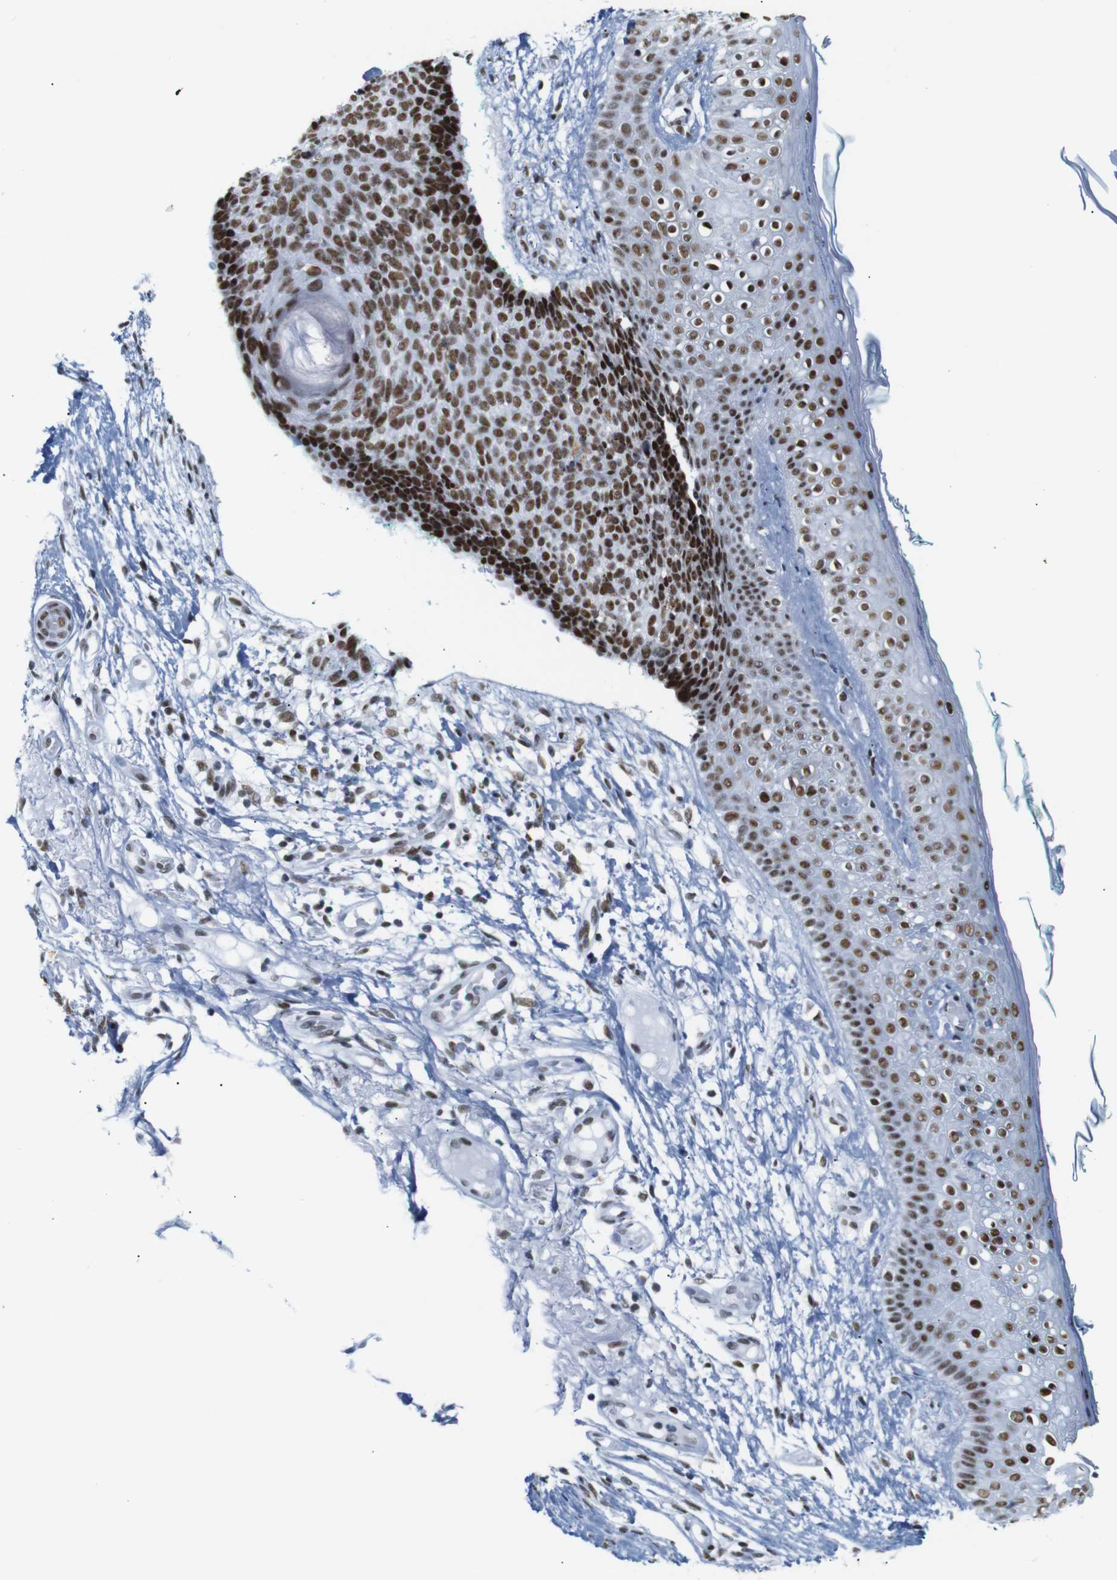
{"staining": {"intensity": "strong", "quantity": "25%-75%", "location": "nuclear"}, "tissue": "skin cancer", "cell_type": "Tumor cells", "image_type": "cancer", "snomed": [{"axis": "morphology", "description": "Basal cell carcinoma"}, {"axis": "topography", "description": "Skin"}], "caption": "Immunohistochemical staining of basal cell carcinoma (skin) shows high levels of strong nuclear protein expression in approximately 25%-75% of tumor cells.", "gene": "TRA2B", "patient": {"sex": "female", "age": 84}}